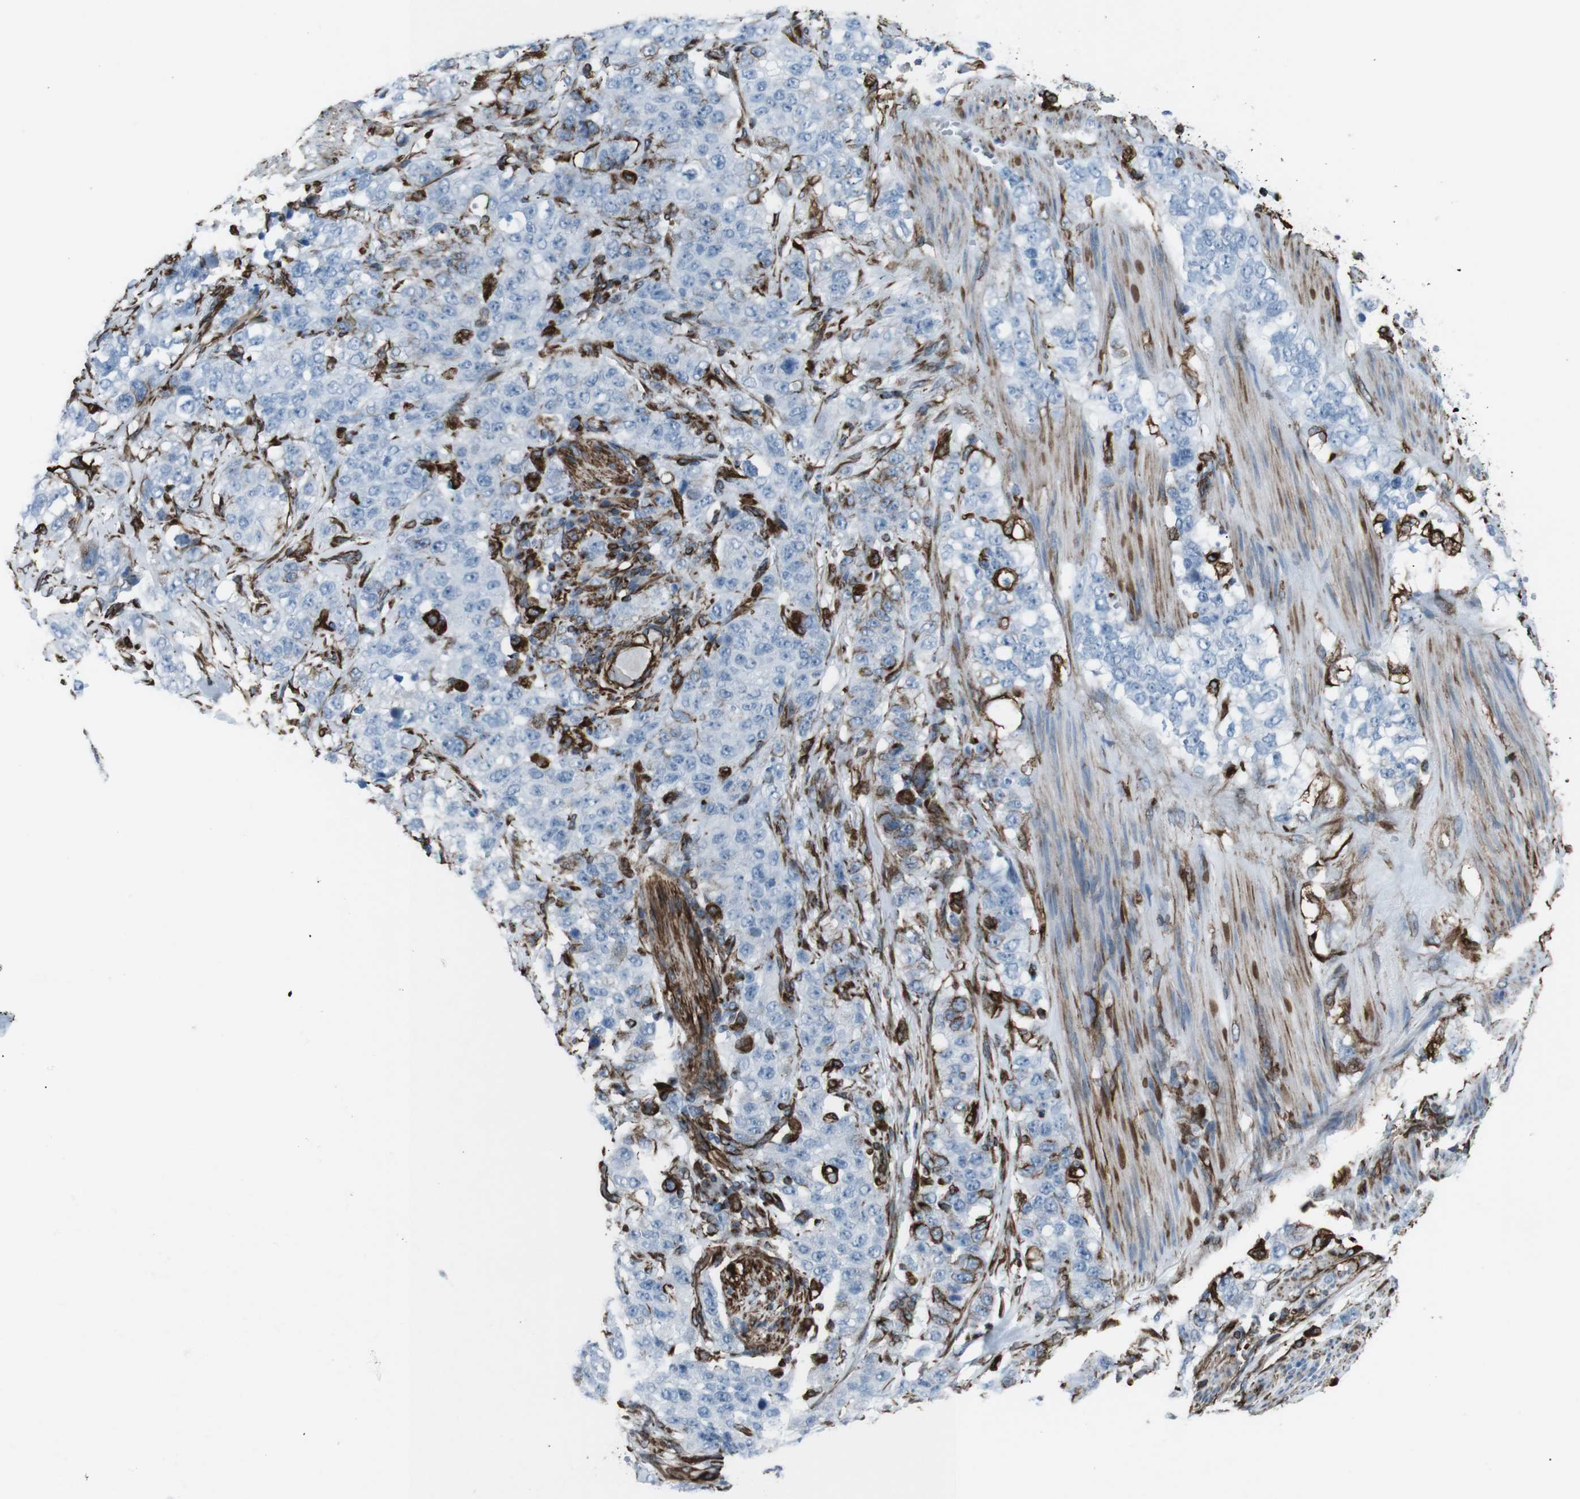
{"staining": {"intensity": "moderate", "quantity": "<25%", "location": "cytoplasmic/membranous"}, "tissue": "stomach cancer", "cell_type": "Tumor cells", "image_type": "cancer", "snomed": [{"axis": "morphology", "description": "Adenocarcinoma, NOS"}, {"axis": "topography", "description": "Stomach"}], "caption": "Immunohistochemical staining of stomach cancer (adenocarcinoma) displays low levels of moderate cytoplasmic/membranous protein expression in approximately <25% of tumor cells.", "gene": "ZDHHC6", "patient": {"sex": "male", "age": 48}}